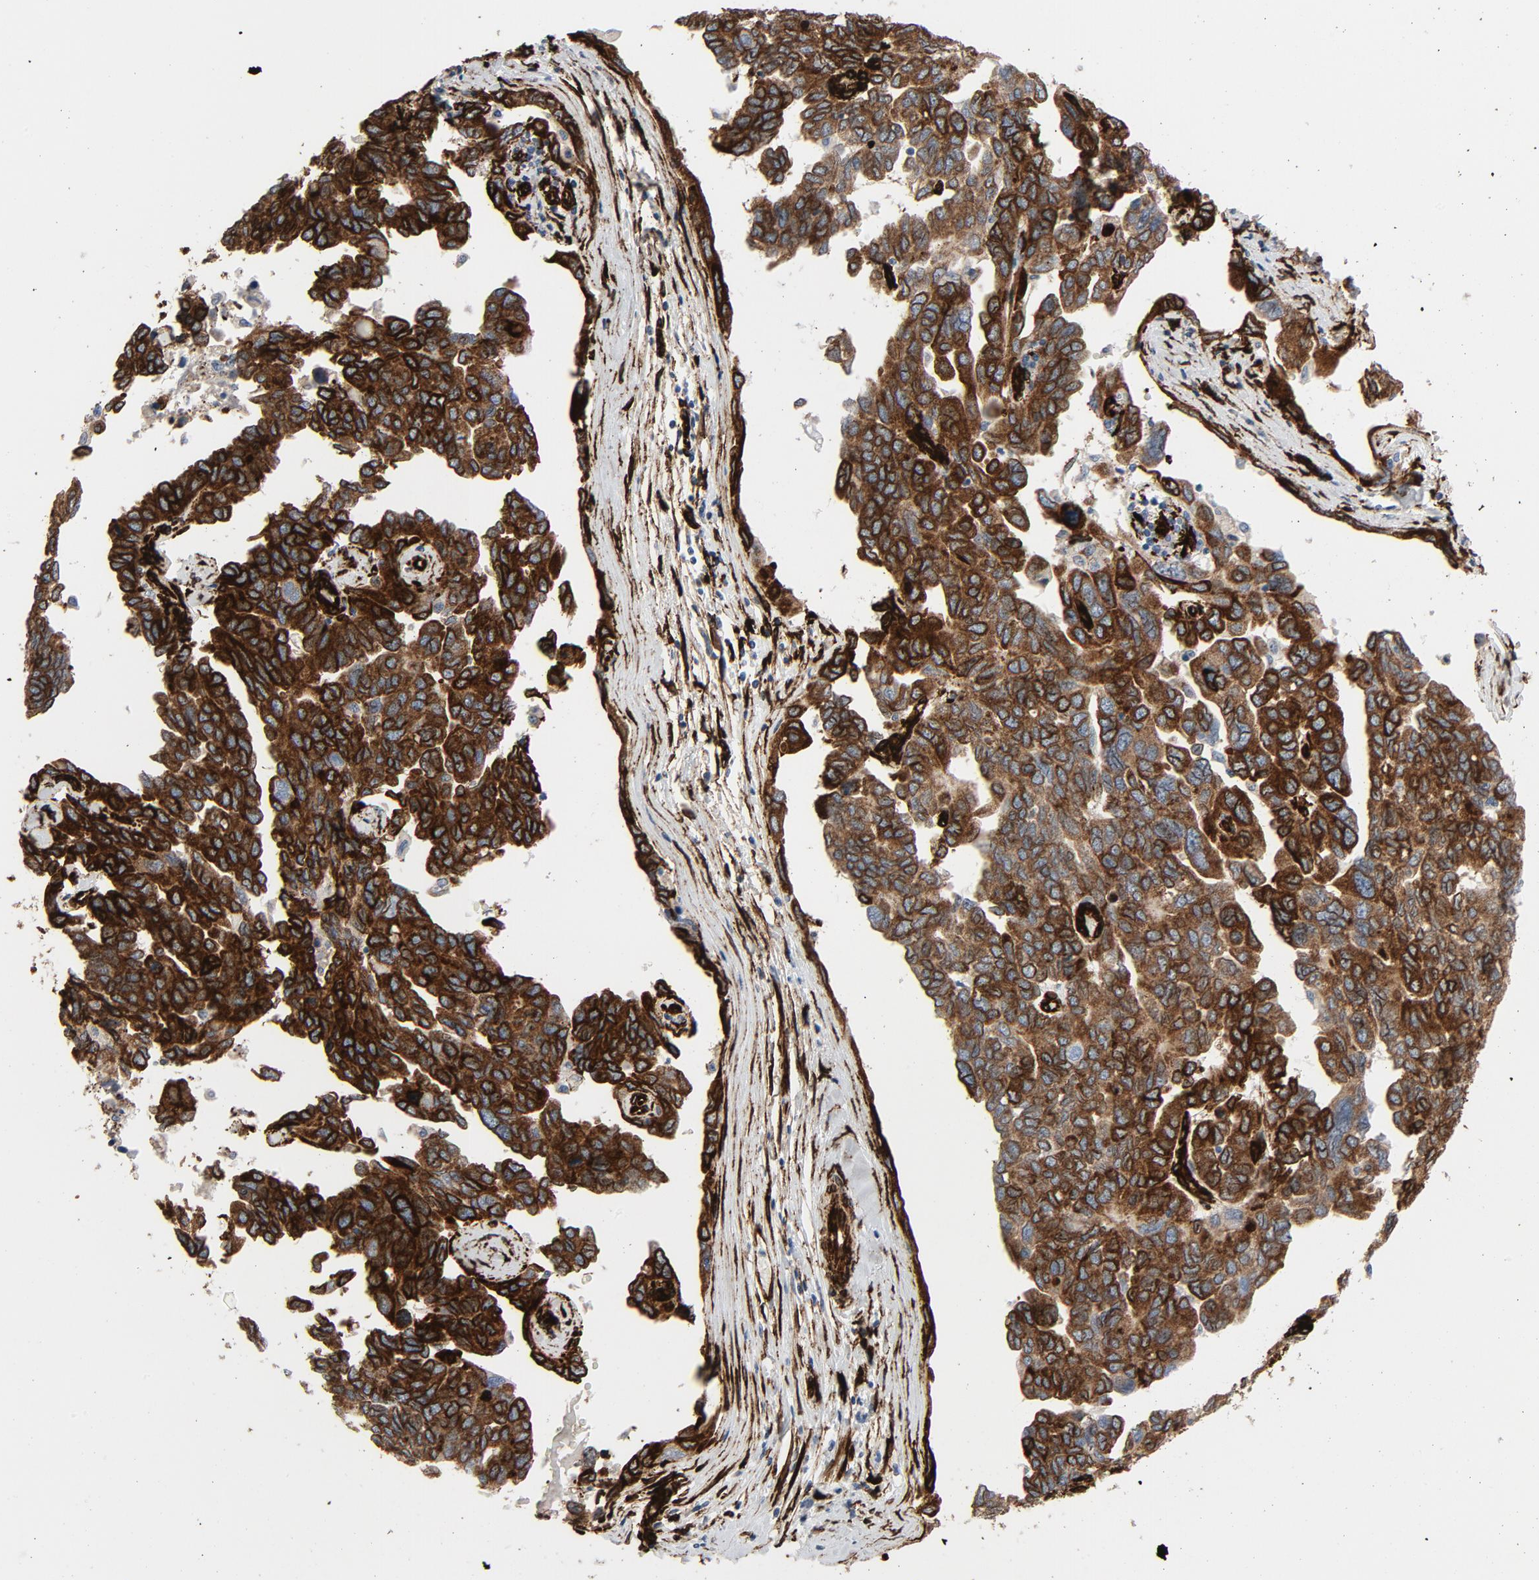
{"staining": {"intensity": "strong", "quantity": ">75%", "location": "cytoplasmic/membranous"}, "tissue": "ovarian cancer", "cell_type": "Tumor cells", "image_type": "cancer", "snomed": [{"axis": "morphology", "description": "Normal tissue, NOS"}, {"axis": "morphology", "description": "Cystadenocarcinoma, serous, NOS"}, {"axis": "topography", "description": "Ovary"}], "caption": "A brown stain shows strong cytoplasmic/membranous expression of a protein in human serous cystadenocarcinoma (ovarian) tumor cells. The protein is shown in brown color, while the nuclei are stained blue.", "gene": "SERPINH1", "patient": {"sex": "female", "age": 62}}